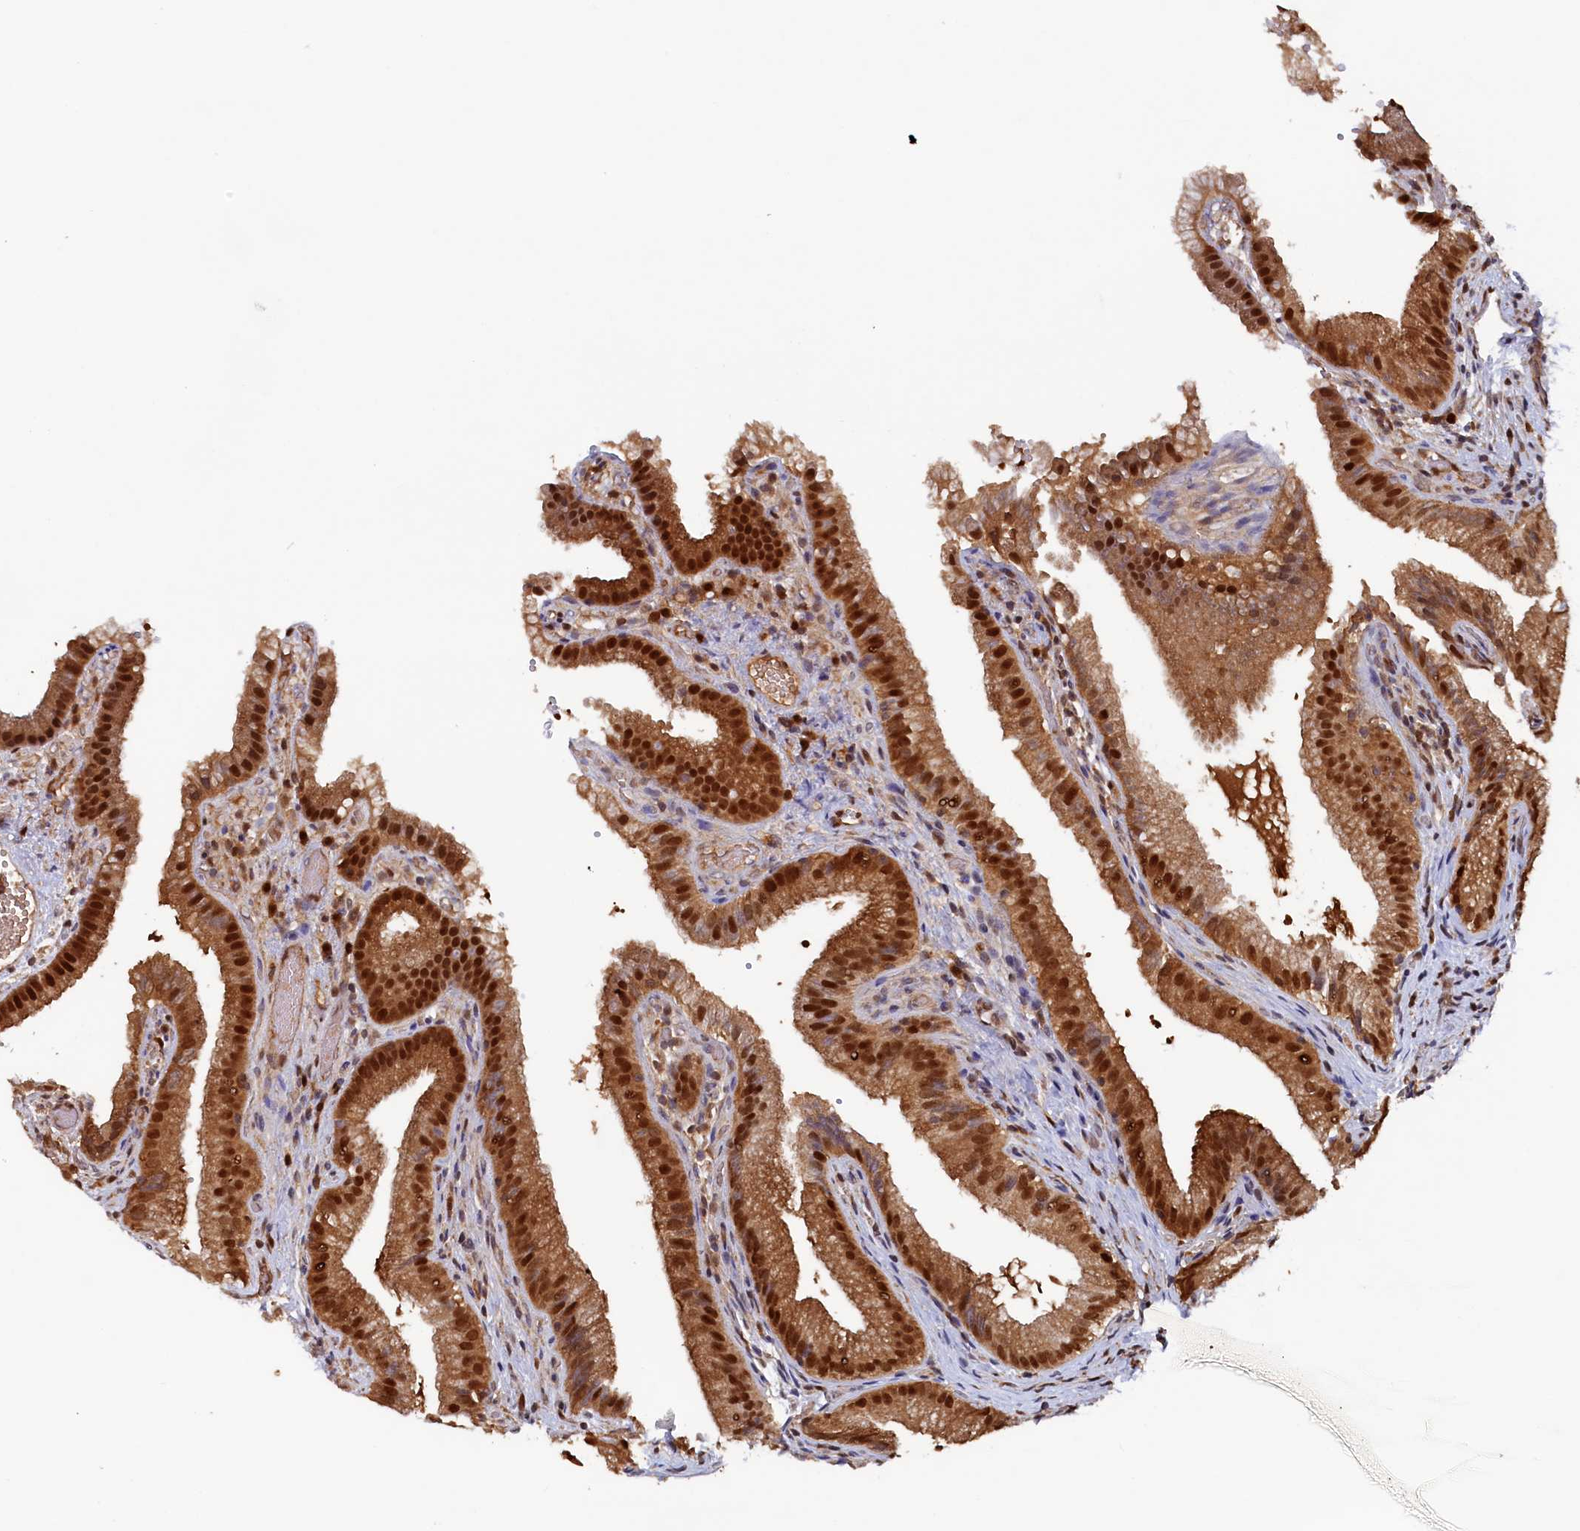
{"staining": {"intensity": "strong", "quantity": ">75%", "location": "cytoplasmic/membranous,nuclear"}, "tissue": "gallbladder", "cell_type": "Glandular cells", "image_type": "normal", "snomed": [{"axis": "morphology", "description": "Normal tissue, NOS"}, {"axis": "topography", "description": "Gallbladder"}], "caption": "Strong cytoplasmic/membranous,nuclear protein expression is present in approximately >75% of glandular cells in gallbladder. Nuclei are stained in blue.", "gene": "AHCY", "patient": {"sex": "female", "age": 30}}